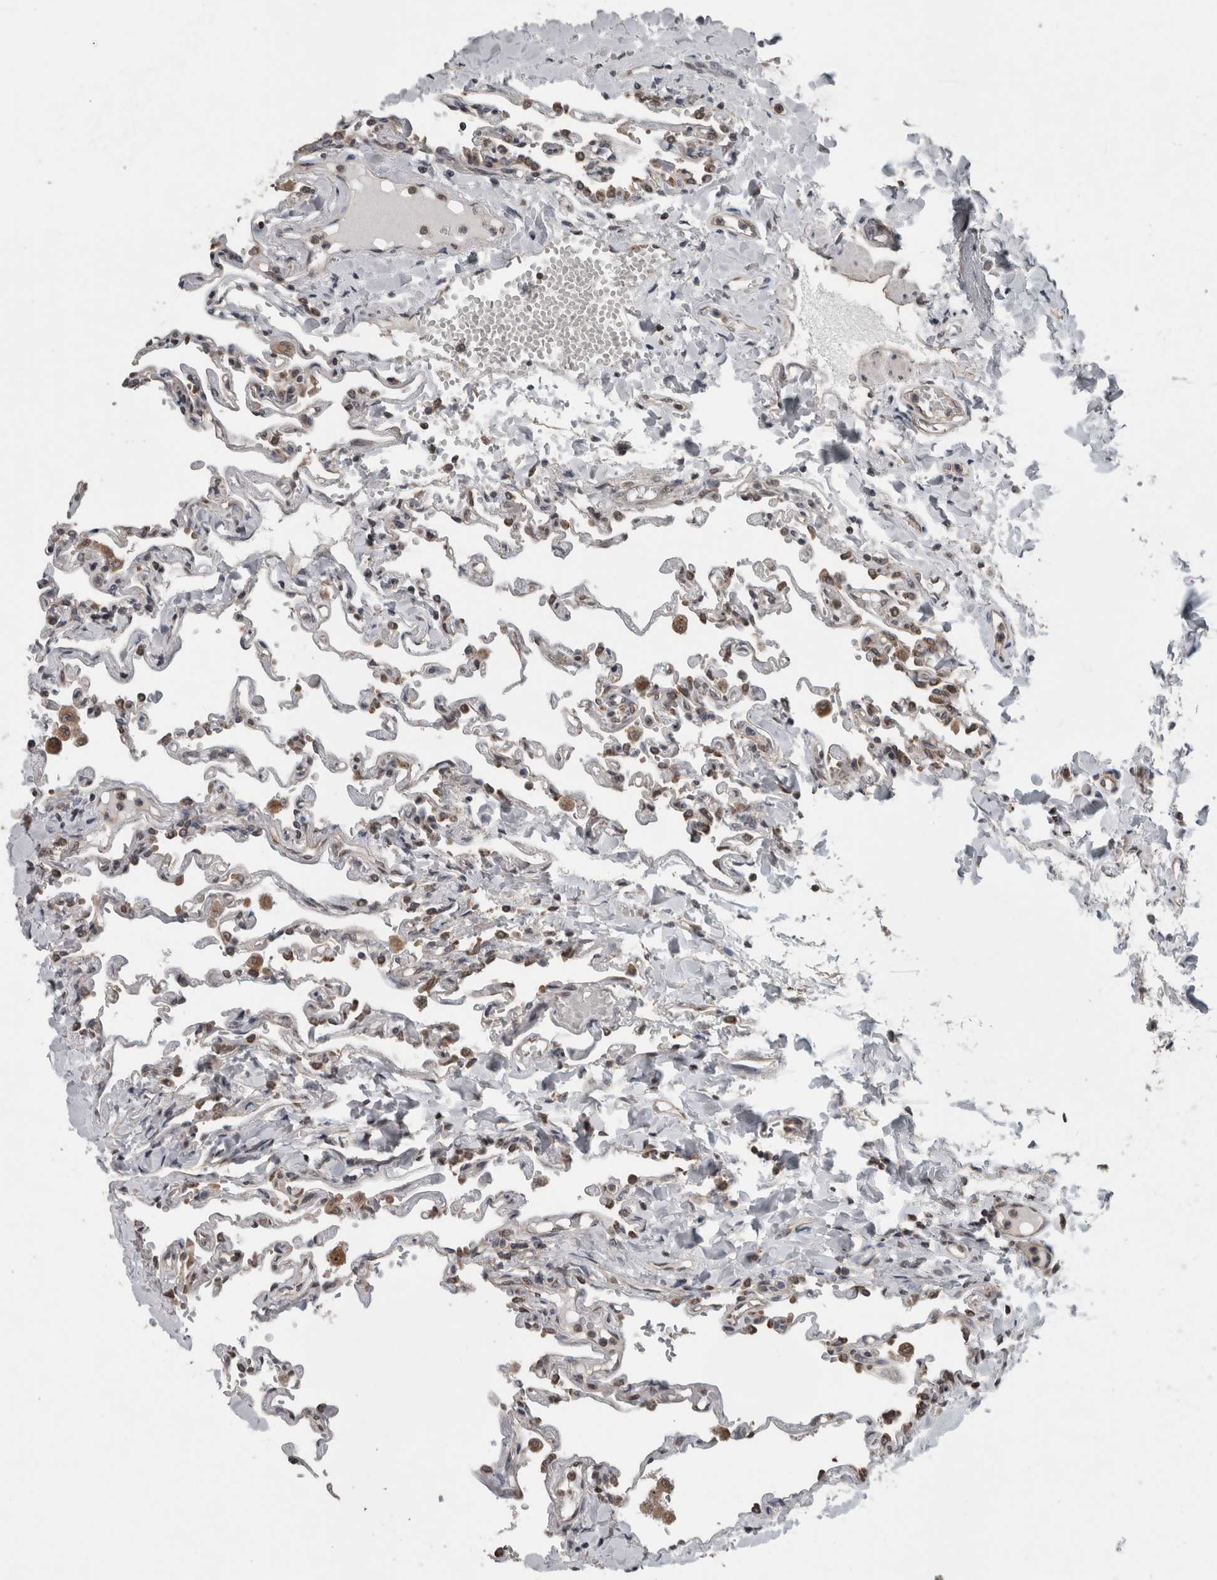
{"staining": {"intensity": "moderate", "quantity": ">75%", "location": "cytoplasmic/membranous"}, "tissue": "lung", "cell_type": "Alveolar cells", "image_type": "normal", "snomed": [{"axis": "morphology", "description": "Normal tissue, NOS"}, {"axis": "topography", "description": "Lung"}], "caption": "IHC image of unremarkable lung: human lung stained using immunohistochemistry (IHC) demonstrates medium levels of moderate protein expression localized specifically in the cytoplasmic/membranous of alveolar cells, appearing as a cytoplasmic/membranous brown color.", "gene": "ENY2", "patient": {"sex": "male", "age": 21}}